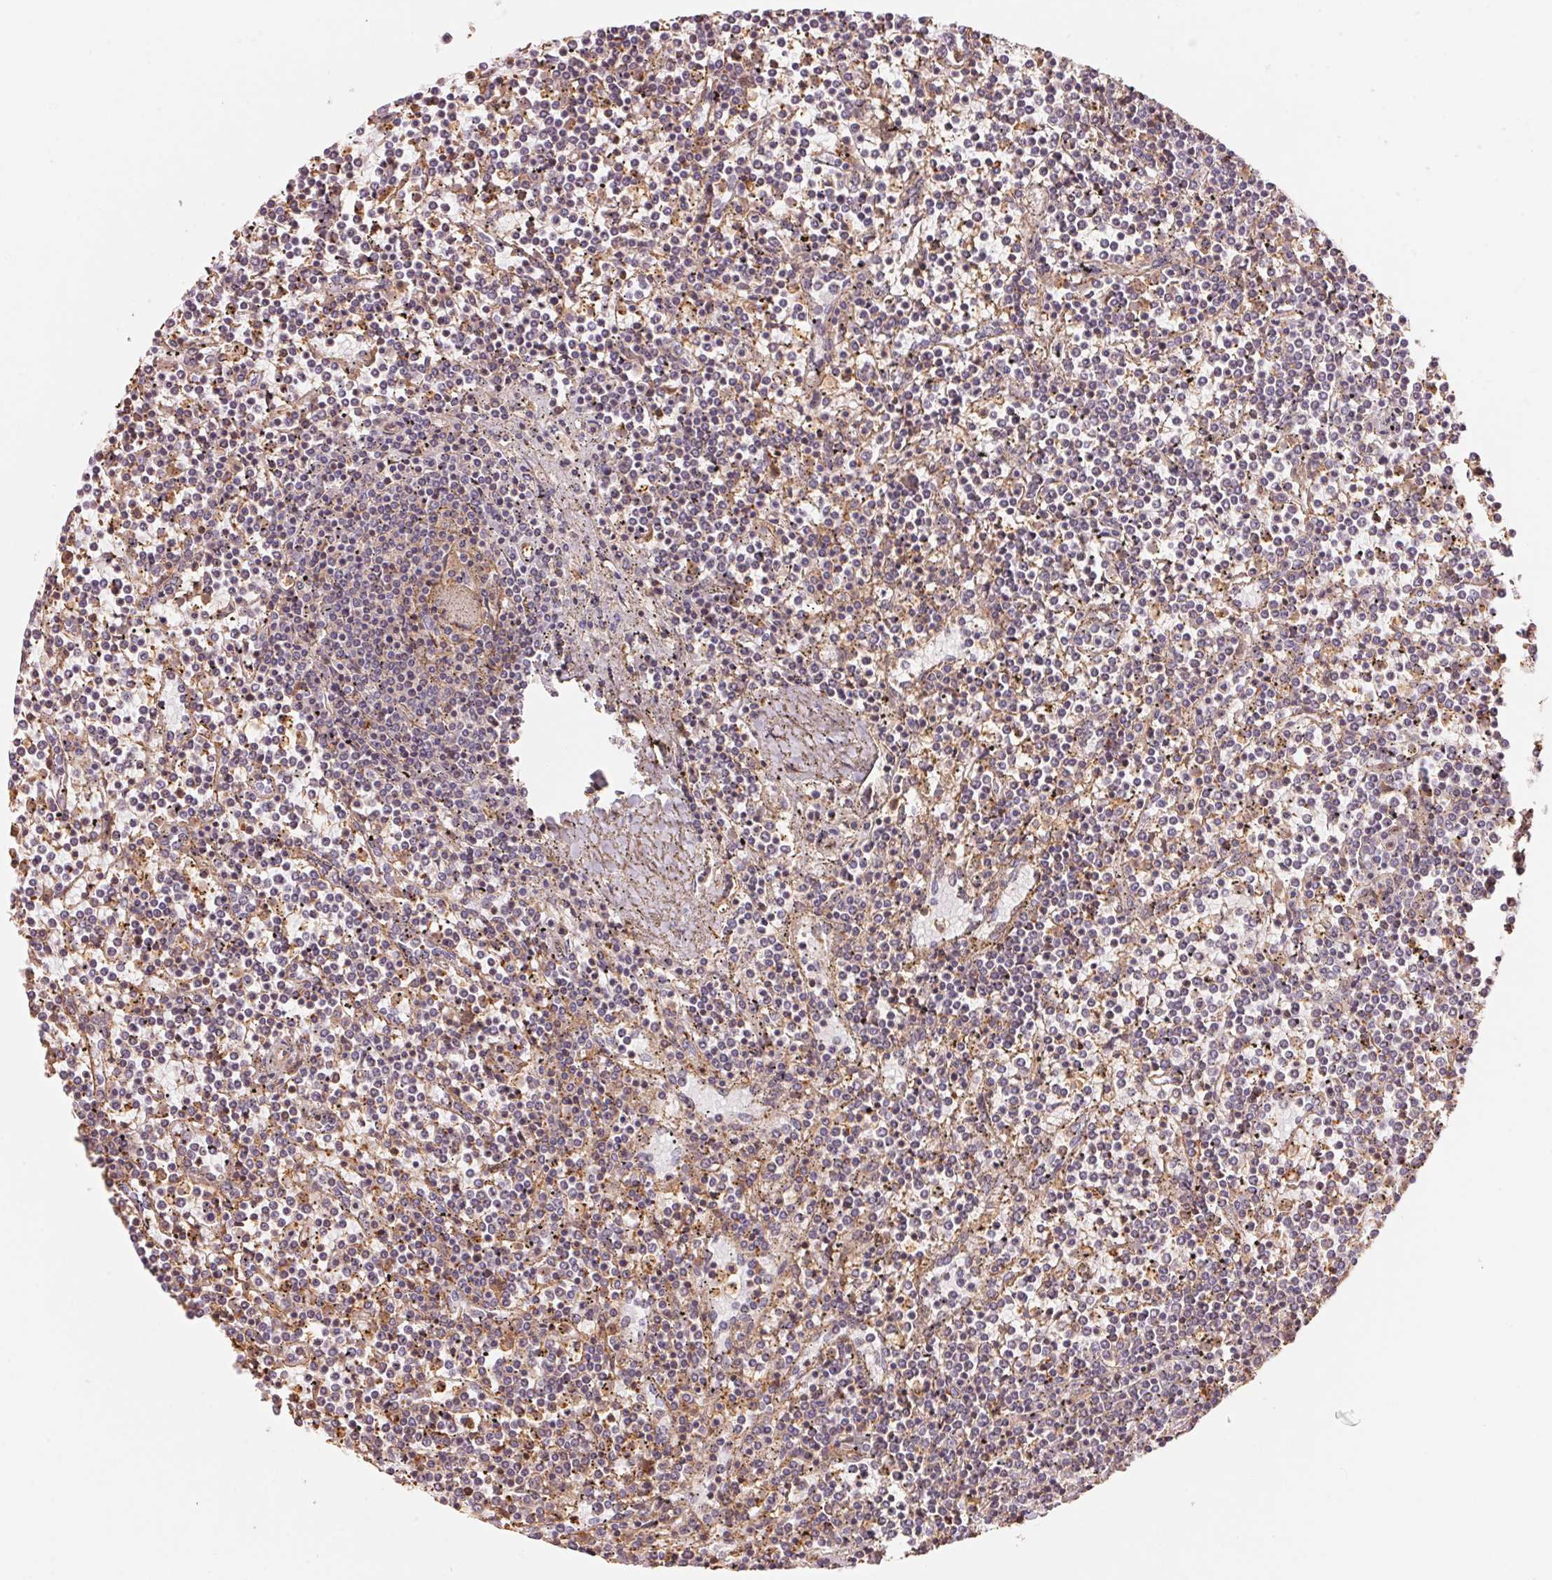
{"staining": {"intensity": "weak", "quantity": "<25%", "location": "cytoplasmic/membranous"}, "tissue": "lymphoma", "cell_type": "Tumor cells", "image_type": "cancer", "snomed": [{"axis": "morphology", "description": "Malignant lymphoma, non-Hodgkin's type, Low grade"}, {"axis": "topography", "description": "Spleen"}], "caption": "Human malignant lymphoma, non-Hodgkin's type (low-grade) stained for a protein using immunohistochemistry demonstrates no staining in tumor cells.", "gene": "FRAS1", "patient": {"sex": "female", "age": 19}}